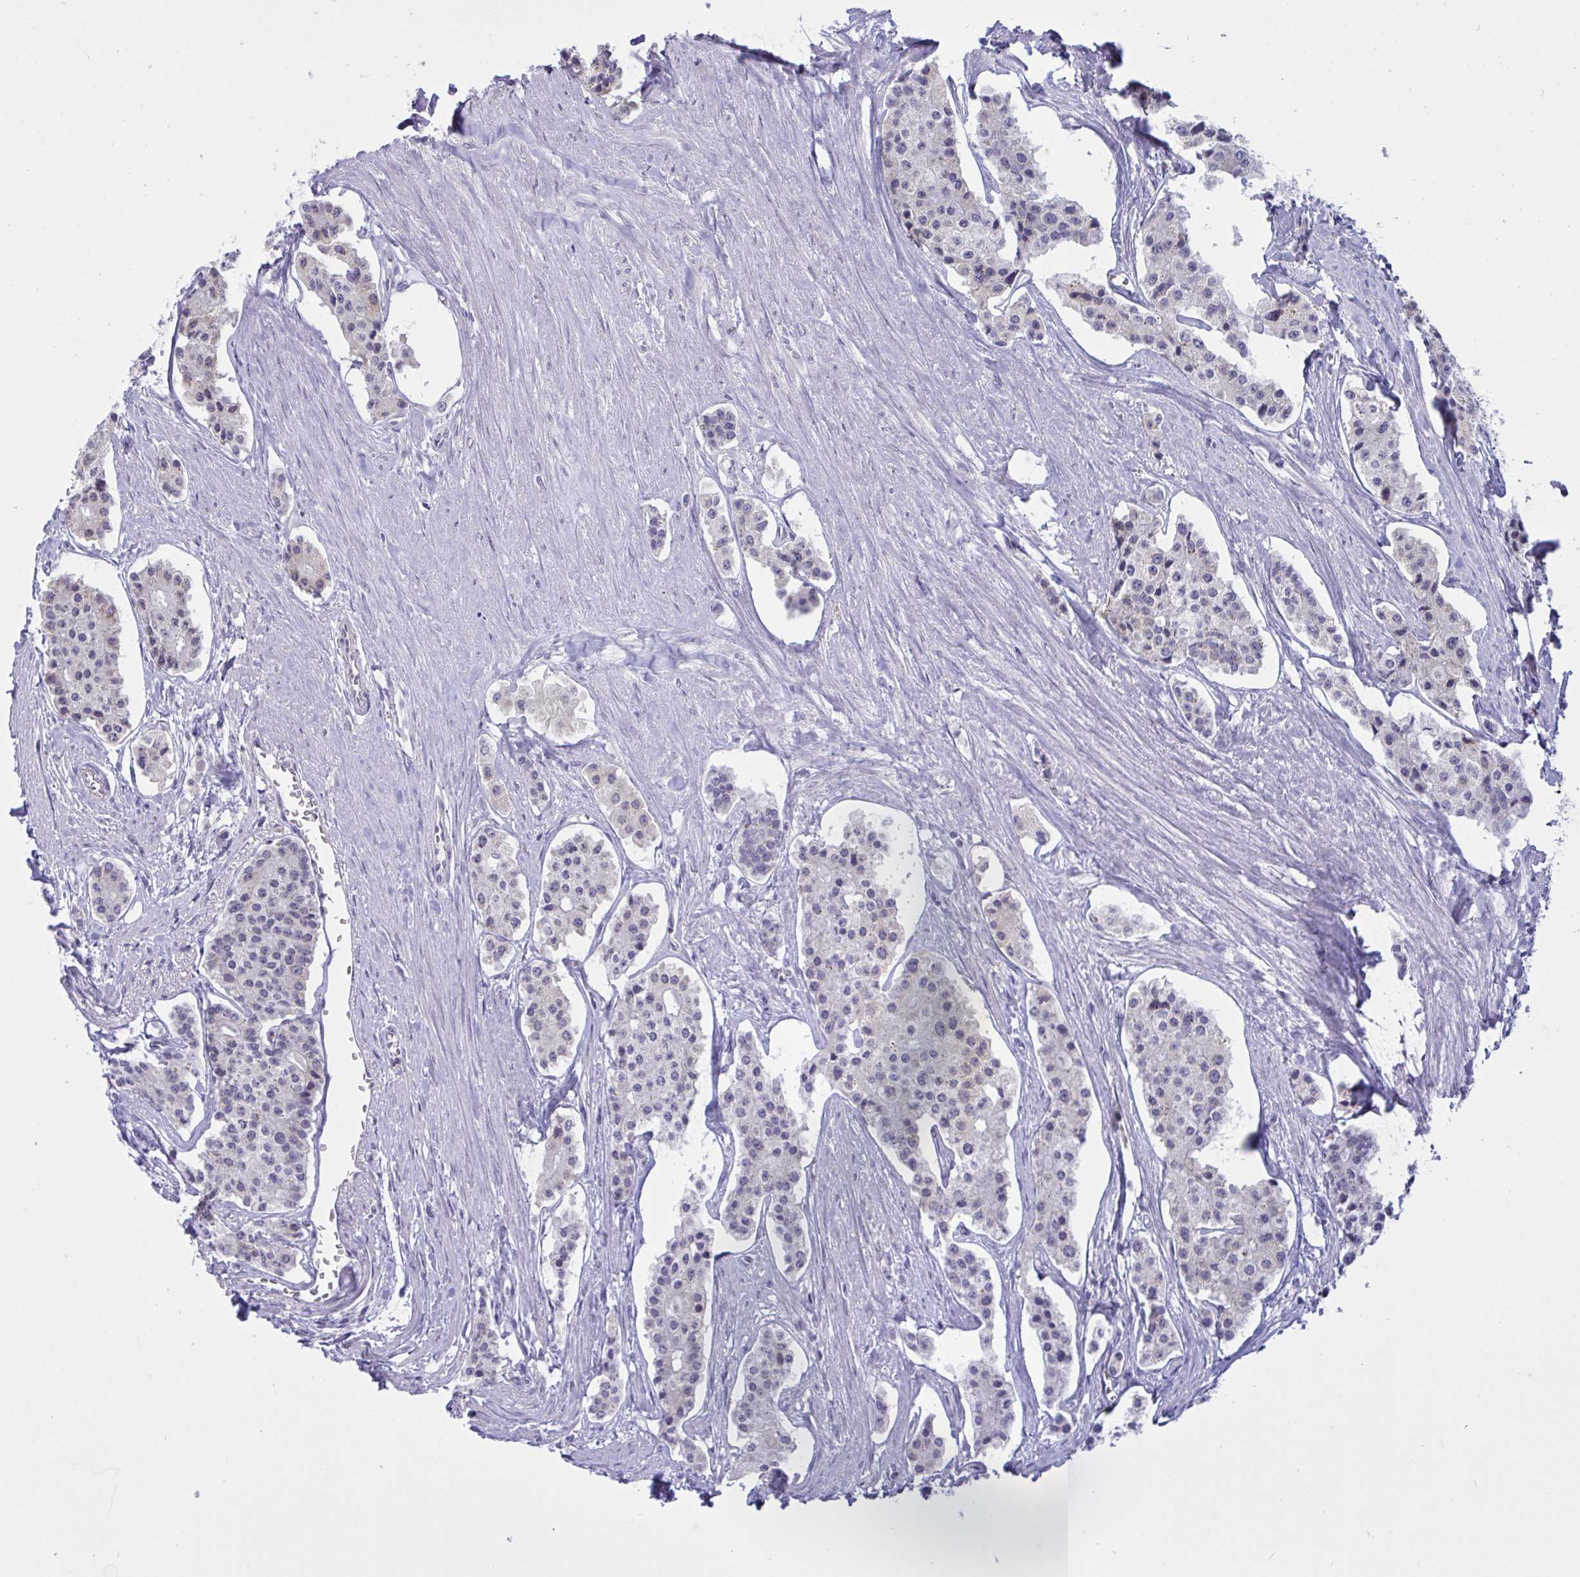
{"staining": {"intensity": "negative", "quantity": "none", "location": "none"}, "tissue": "carcinoid", "cell_type": "Tumor cells", "image_type": "cancer", "snomed": [{"axis": "morphology", "description": "Carcinoid, malignant, NOS"}, {"axis": "topography", "description": "Small intestine"}], "caption": "Tumor cells are negative for brown protein staining in carcinoid.", "gene": "DOCK11", "patient": {"sex": "female", "age": 65}}